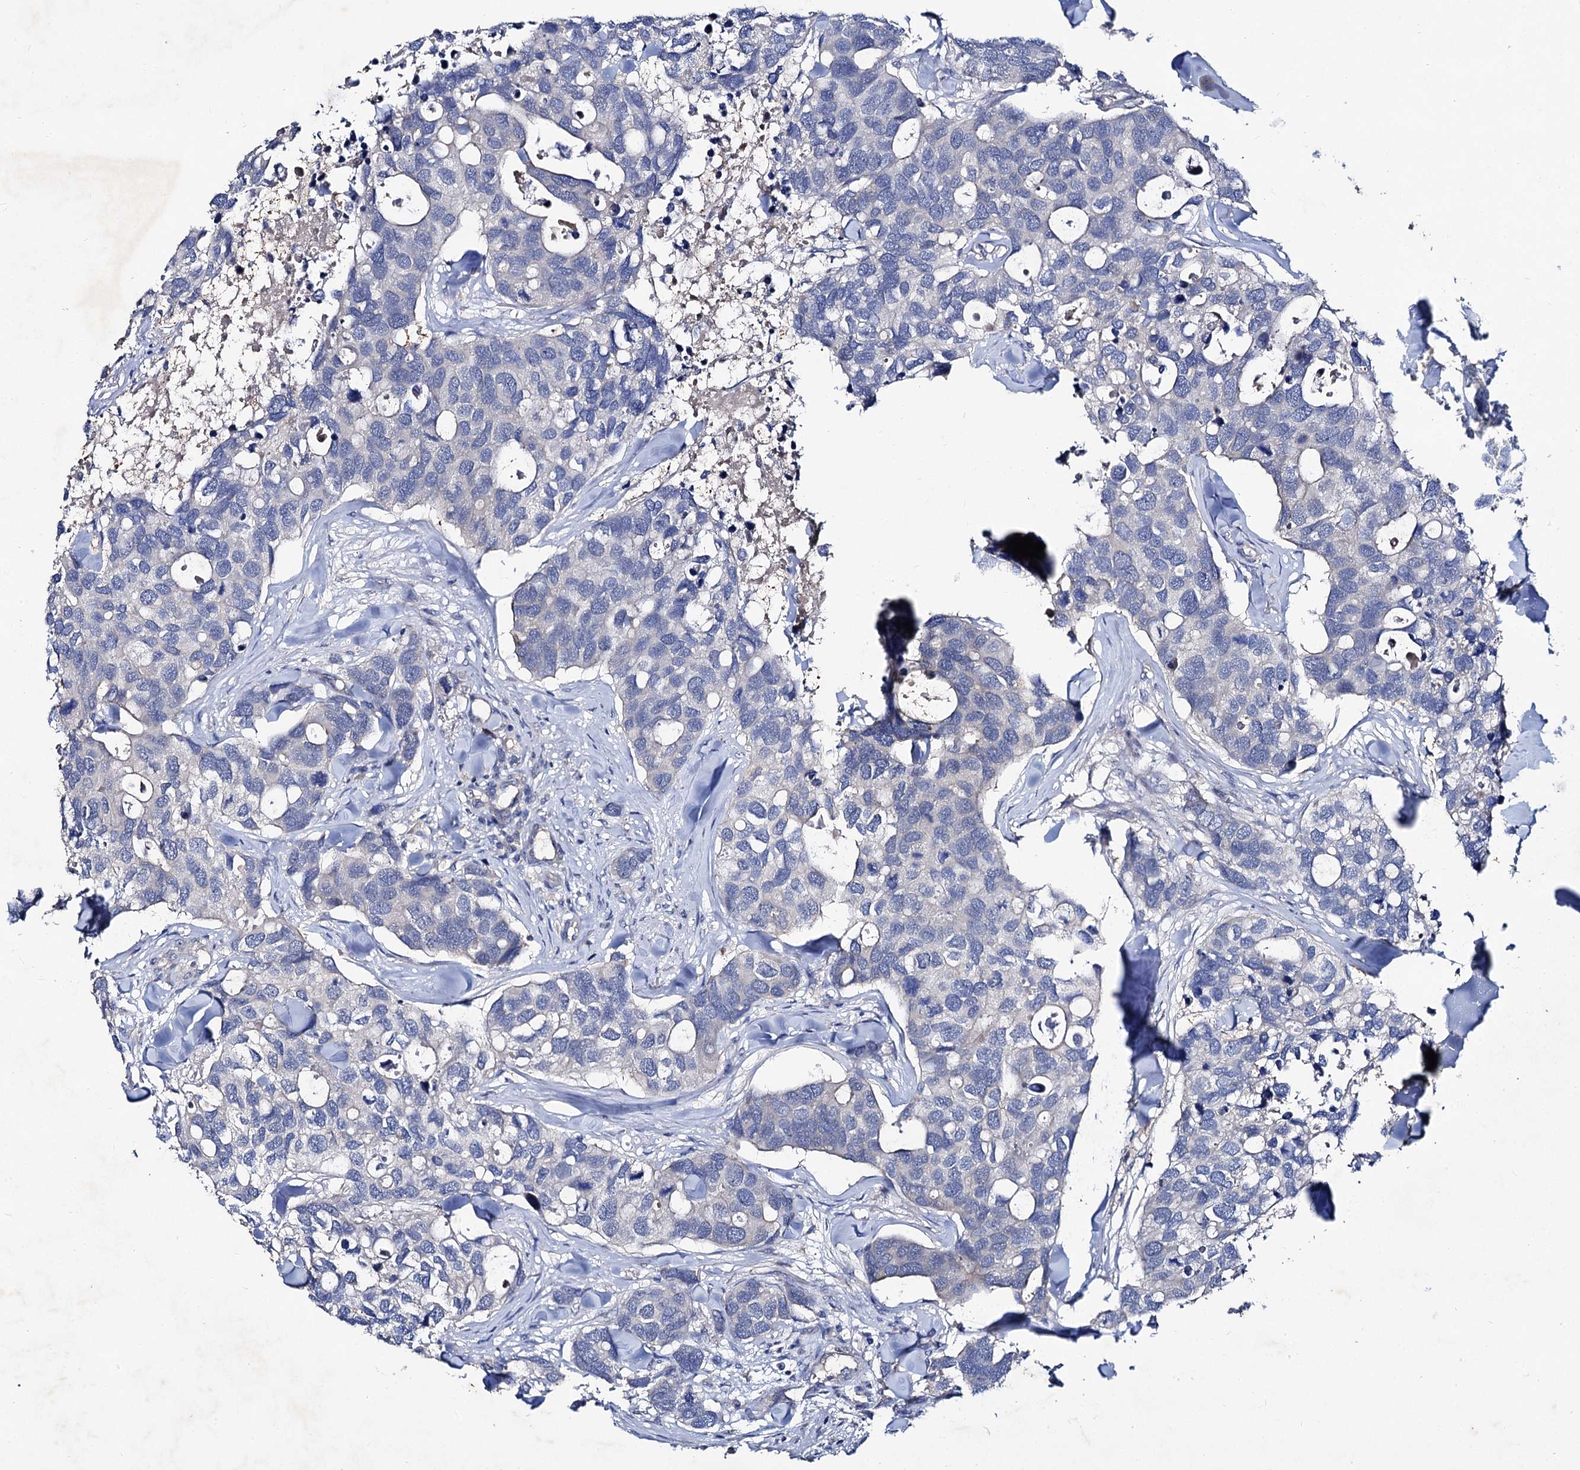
{"staining": {"intensity": "negative", "quantity": "none", "location": "none"}, "tissue": "breast cancer", "cell_type": "Tumor cells", "image_type": "cancer", "snomed": [{"axis": "morphology", "description": "Duct carcinoma"}, {"axis": "topography", "description": "Breast"}], "caption": "Breast cancer (invasive ductal carcinoma) was stained to show a protein in brown. There is no significant expression in tumor cells. Brightfield microscopy of IHC stained with DAB (brown) and hematoxylin (blue), captured at high magnification.", "gene": "HVCN1", "patient": {"sex": "female", "age": 83}}